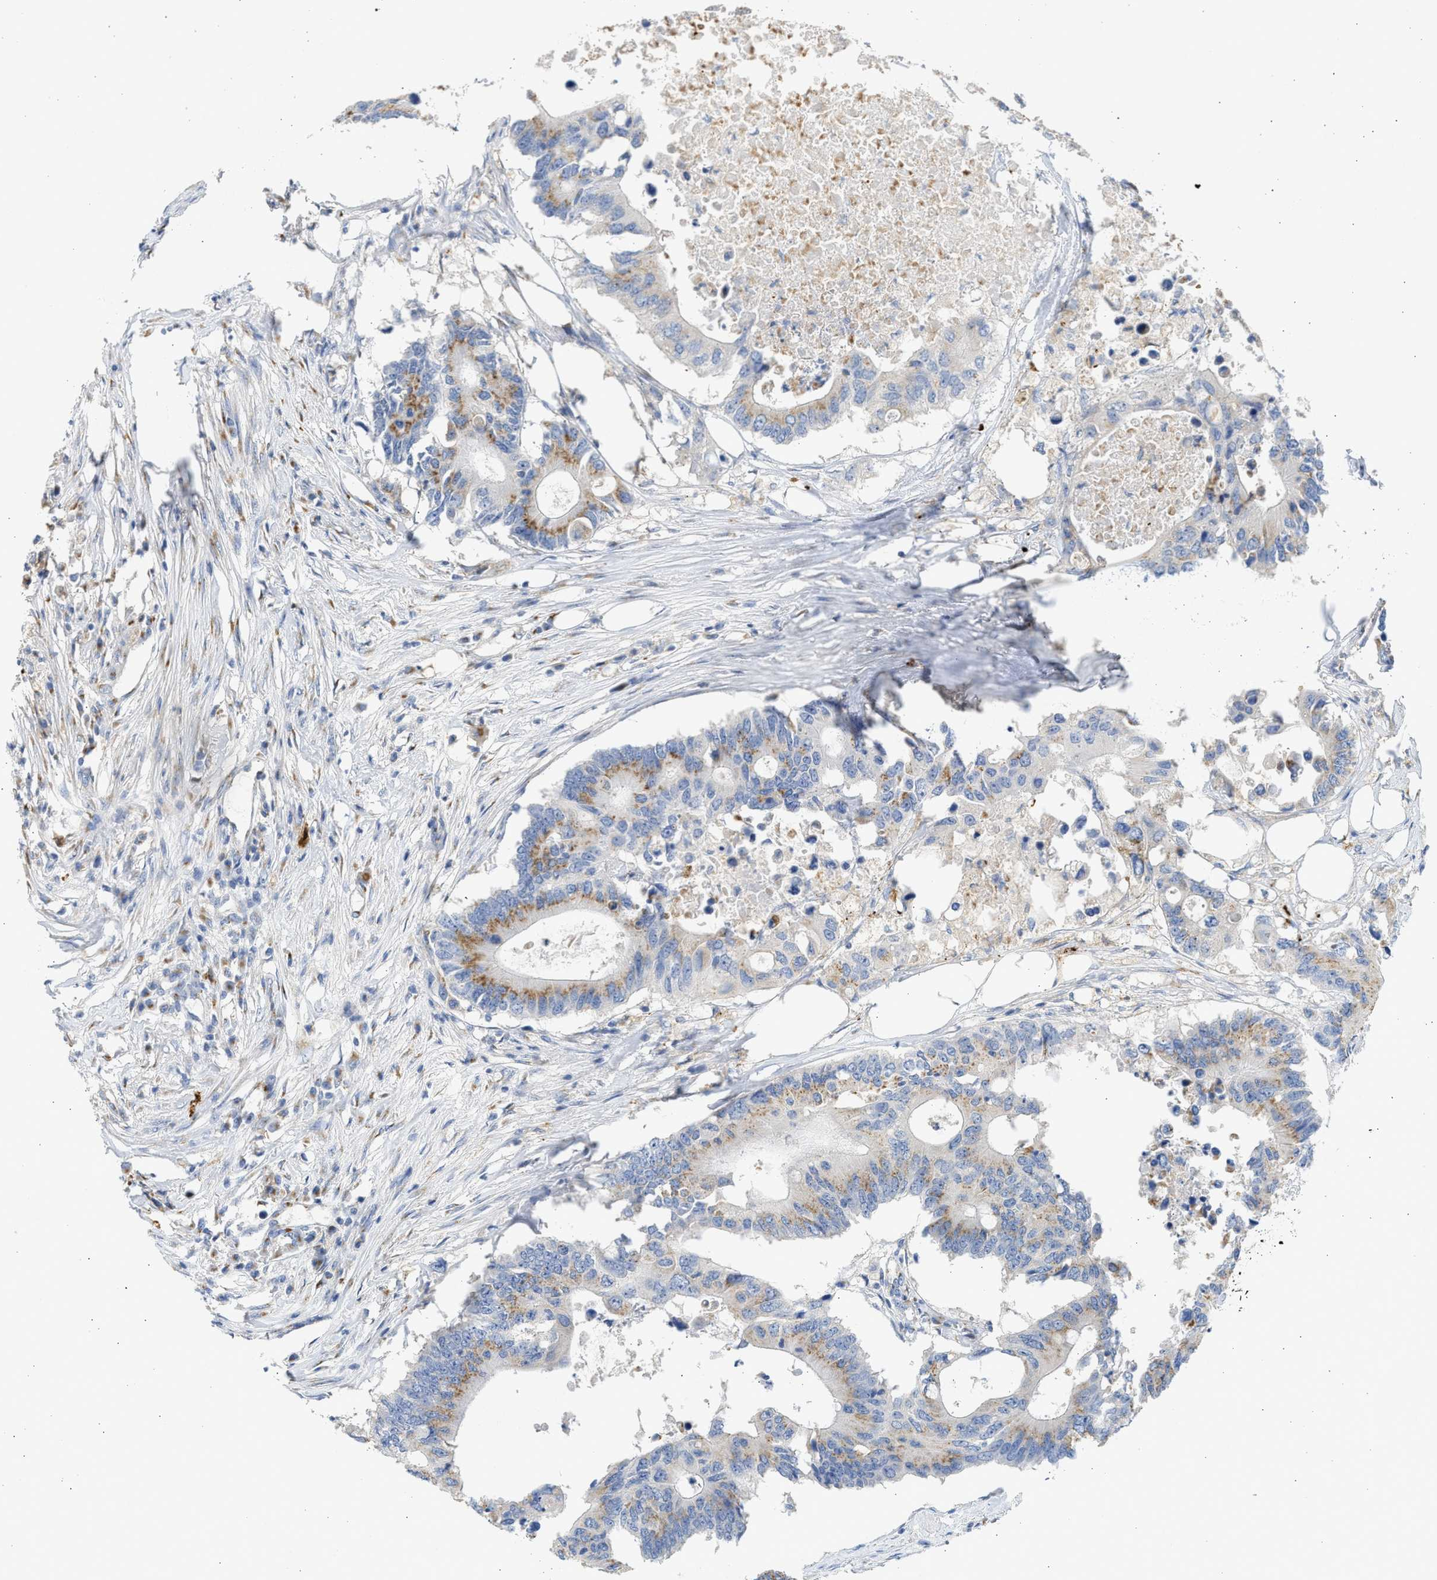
{"staining": {"intensity": "moderate", "quantity": "25%-75%", "location": "cytoplasmic/membranous"}, "tissue": "colorectal cancer", "cell_type": "Tumor cells", "image_type": "cancer", "snomed": [{"axis": "morphology", "description": "Adenocarcinoma, NOS"}, {"axis": "topography", "description": "Colon"}], "caption": "Immunohistochemical staining of human colorectal cancer (adenocarcinoma) displays medium levels of moderate cytoplasmic/membranous protein positivity in about 25%-75% of tumor cells.", "gene": "IPO8", "patient": {"sex": "male", "age": 71}}